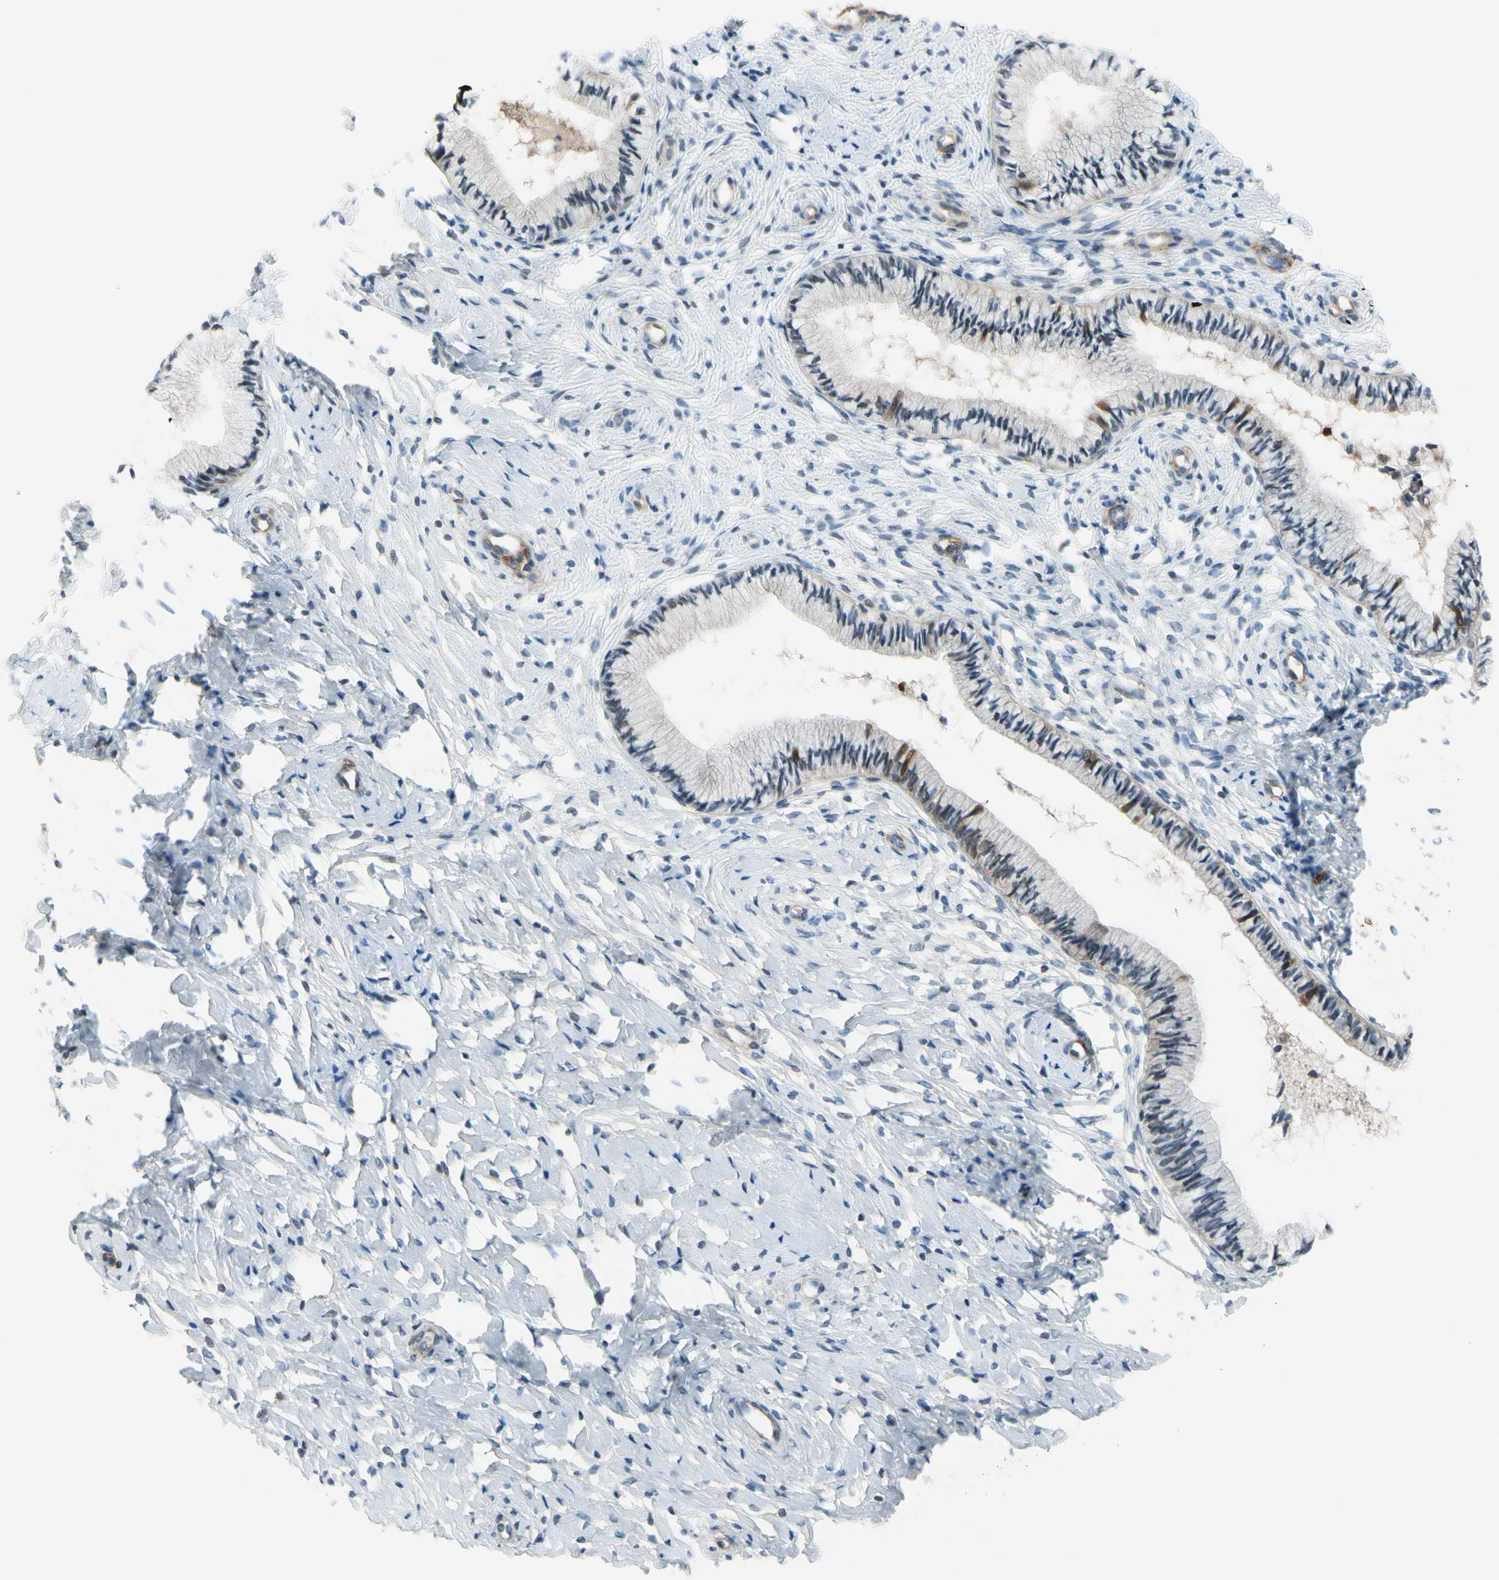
{"staining": {"intensity": "moderate", "quantity": "25%-75%", "location": "cytoplasmic/membranous"}, "tissue": "cervix", "cell_type": "Glandular cells", "image_type": "normal", "snomed": [{"axis": "morphology", "description": "Normal tissue, NOS"}, {"axis": "topography", "description": "Cervix"}], "caption": "Immunohistochemistry (IHC) micrograph of normal human cervix stained for a protein (brown), which shows medium levels of moderate cytoplasmic/membranous staining in about 25%-75% of glandular cells.", "gene": "CFAP36", "patient": {"sex": "female", "age": 46}}